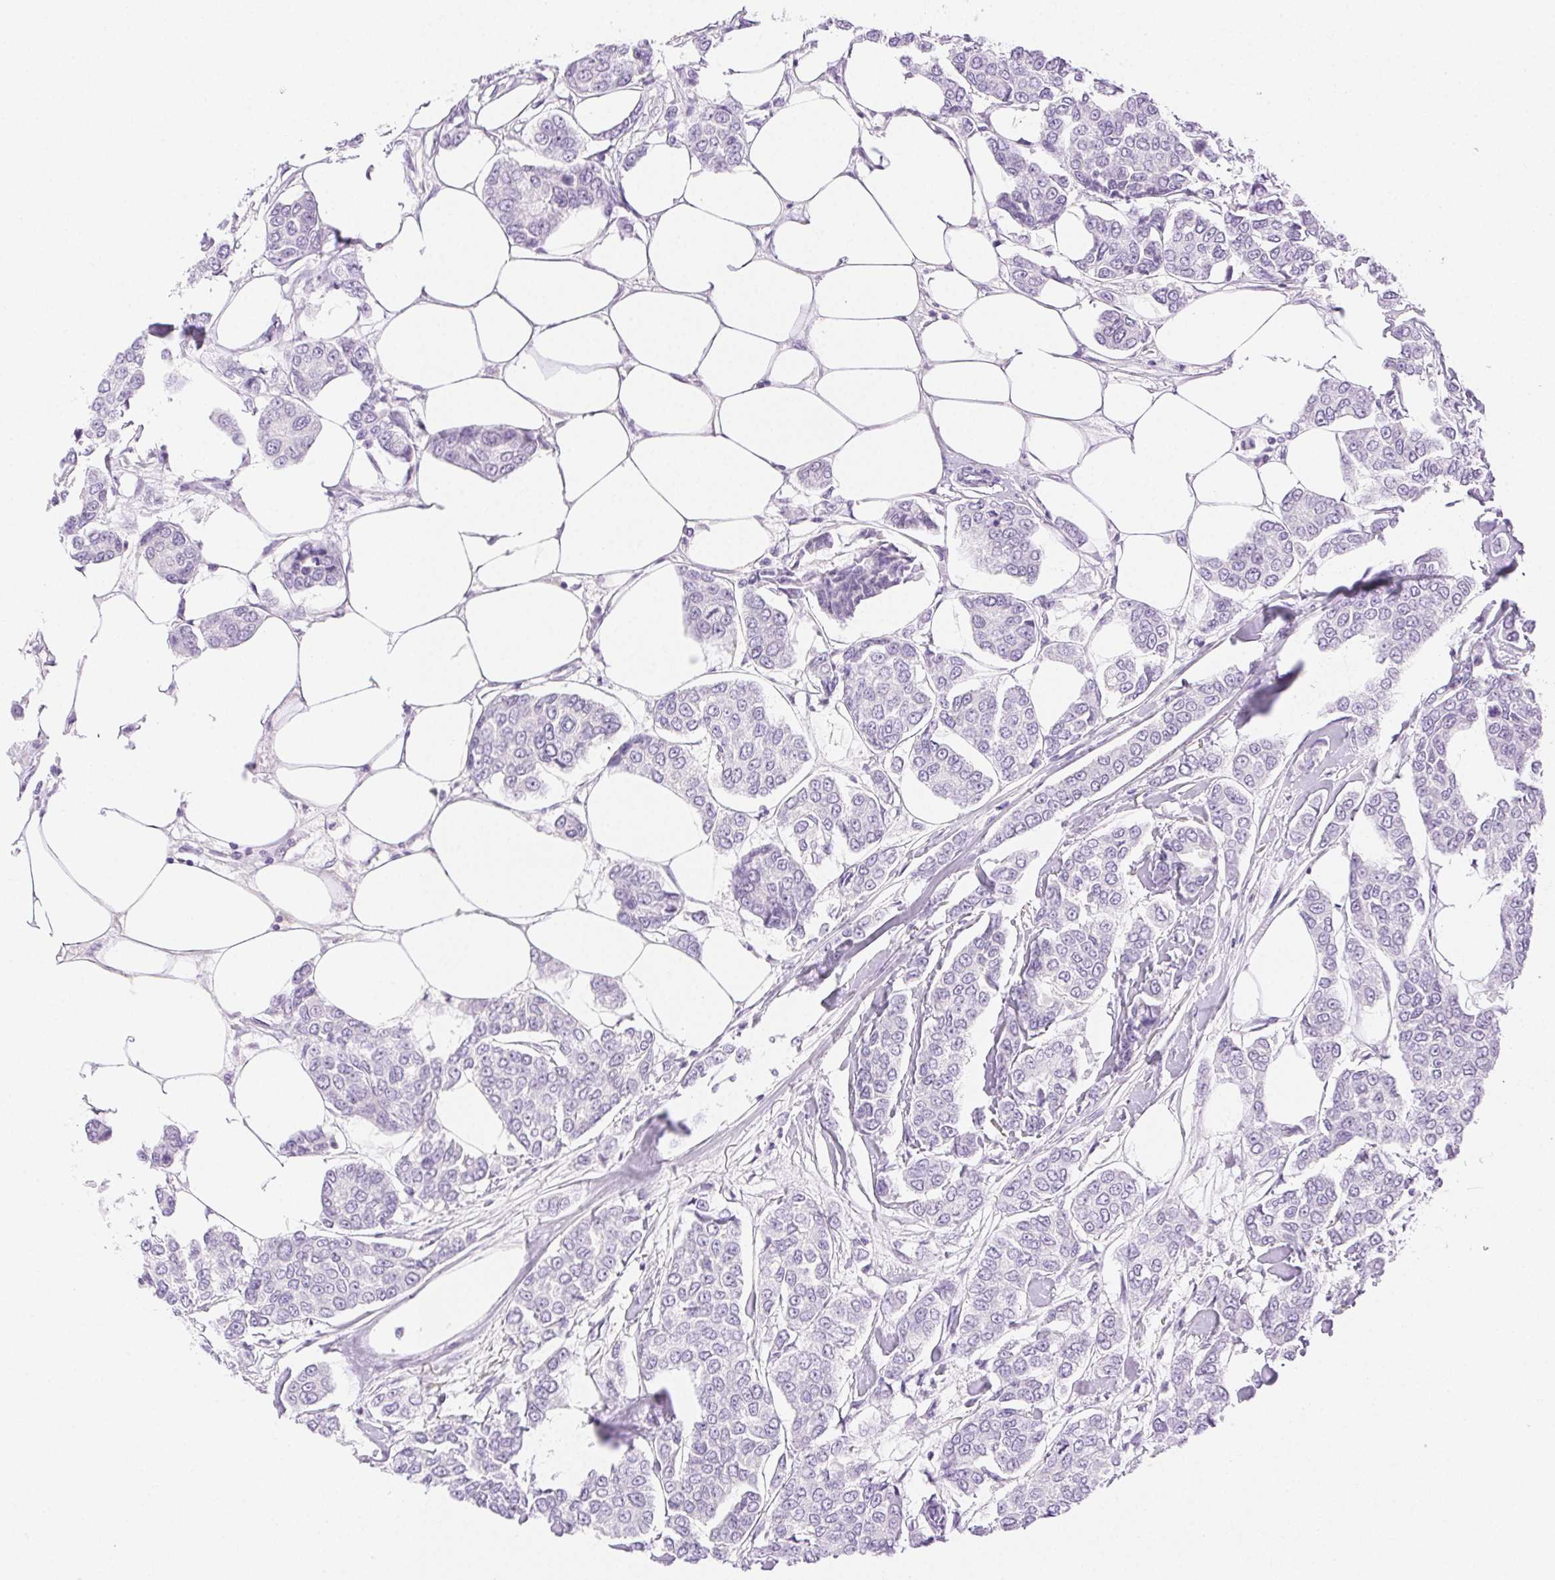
{"staining": {"intensity": "negative", "quantity": "none", "location": "none"}, "tissue": "breast cancer", "cell_type": "Tumor cells", "image_type": "cancer", "snomed": [{"axis": "morphology", "description": "Duct carcinoma"}, {"axis": "topography", "description": "Breast"}], "caption": "Tumor cells show no significant positivity in breast infiltrating ductal carcinoma.", "gene": "SPACA4", "patient": {"sex": "female", "age": 94}}